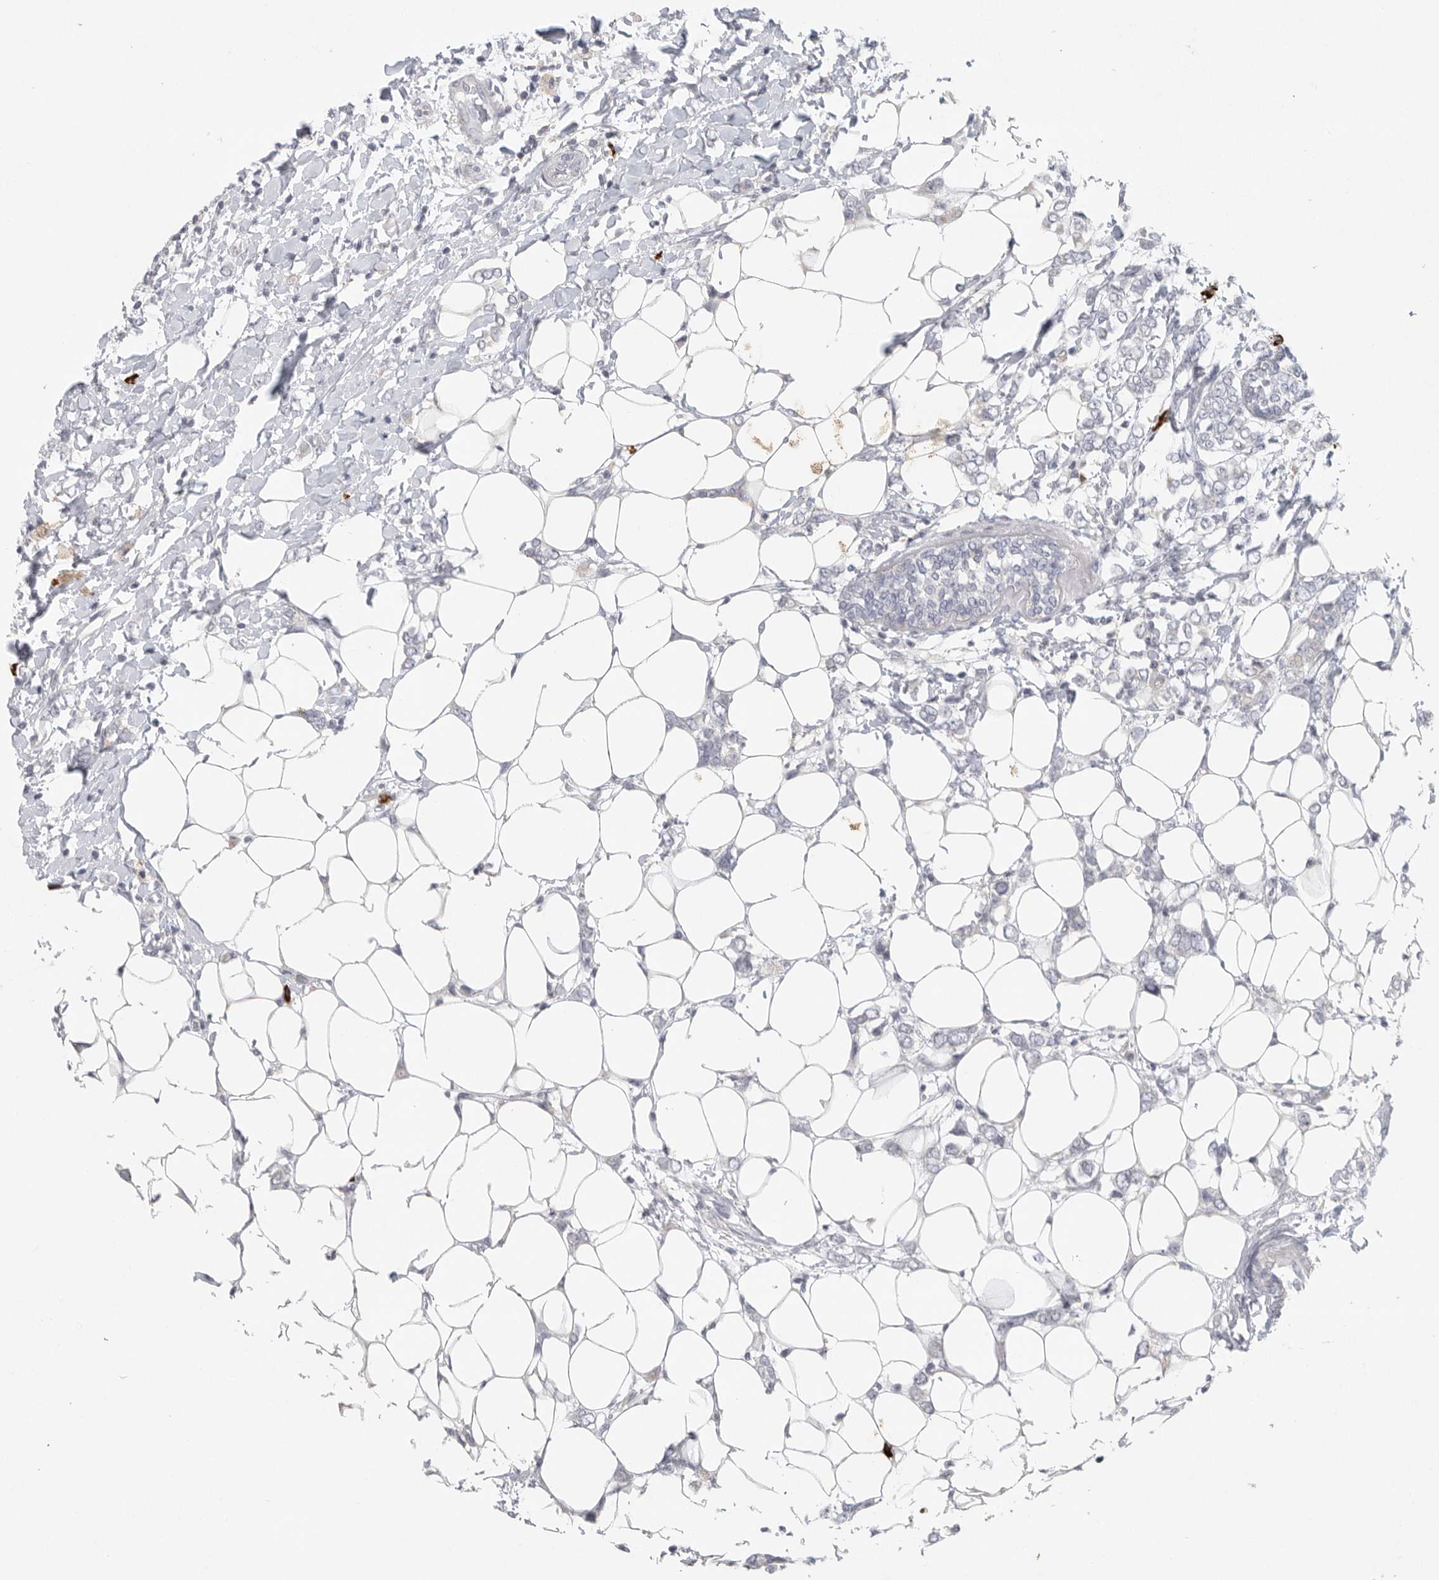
{"staining": {"intensity": "negative", "quantity": "none", "location": "none"}, "tissue": "breast cancer", "cell_type": "Tumor cells", "image_type": "cancer", "snomed": [{"axis": "morphology", "description": "Normal tissue, NOS"}, {"axis": "morphology", "description": "Lobular carcinoma"}, {"axis": "topography", "description": "Breast"}], "caption": "This is an IHC photomicrograph of breast cancer (lobular carcinoma). There is no positivity in tumor cells.", "gene": "TMEM69", "patient": {"sex": "female", "age": 47}}